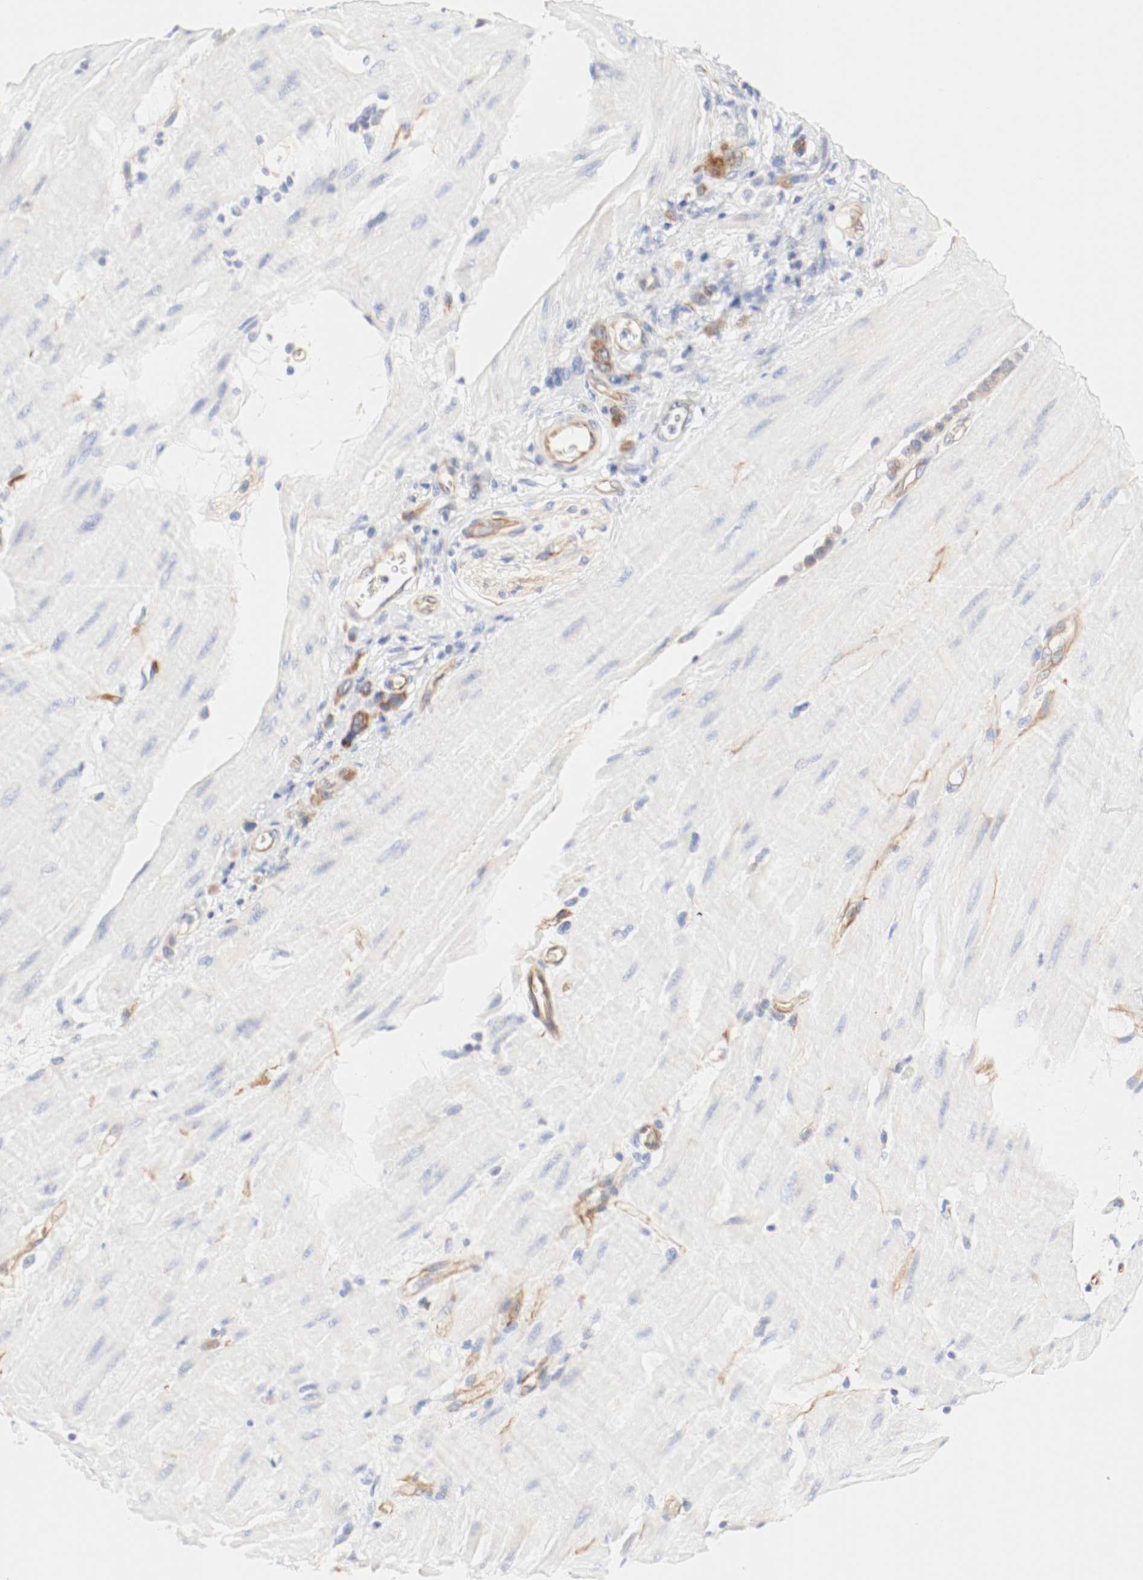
{"staining": {"intensity": "moderate", "quantity": ">75%", "location": "cytoplasmic/membranous"}, "tissue": "stomach cancer", "cell_type": "Tumor cells", "image_type": "cancer", "snomed": [{"axis": "morphology", "description": "Adenocarcinoma, NOS"}, {"axis": "topography", "description": "Stomach"}], "caption": "Tumor cells exhibit moderate cytoplasmic/membranous expression in about >75% of cells in adenocarcinoma (stomach). The protein is shown in brown color, while the nuclei are stained blue.", "gene": "GIT1", "patient": {"sex": "male", "age": 82}}